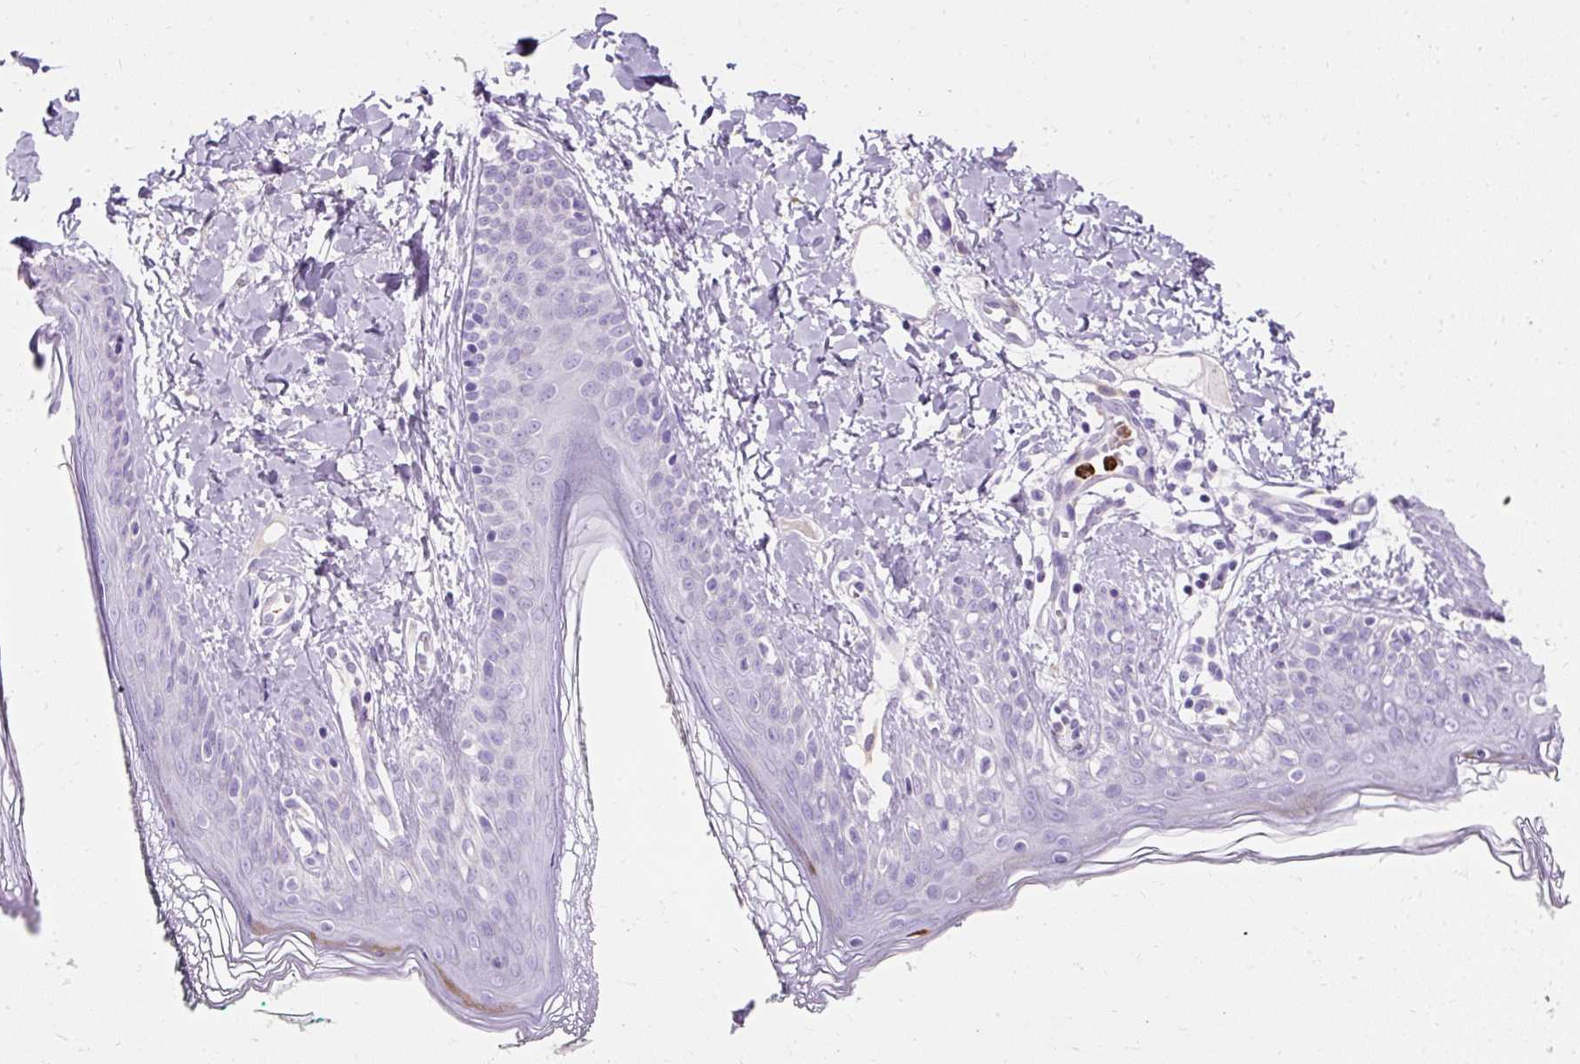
{"staining": {"intensity": "negative", "quantity": "none", "location": "none"}, "tissue": "skin", "cell_type": "Fibroblasts", "image_type": "normal", "snomed": [{"axis": "morphology", "description": "Normal tissue, NOS"}, {"axis": "topography", "description": "Skin"}], "caption": "This is an immunohistochemistry micrograph of unremarkable human skin. There is no staining in fibroblasts.", "gene": "DEFA1B", "patient": {"sex": "male", "age": 16}}